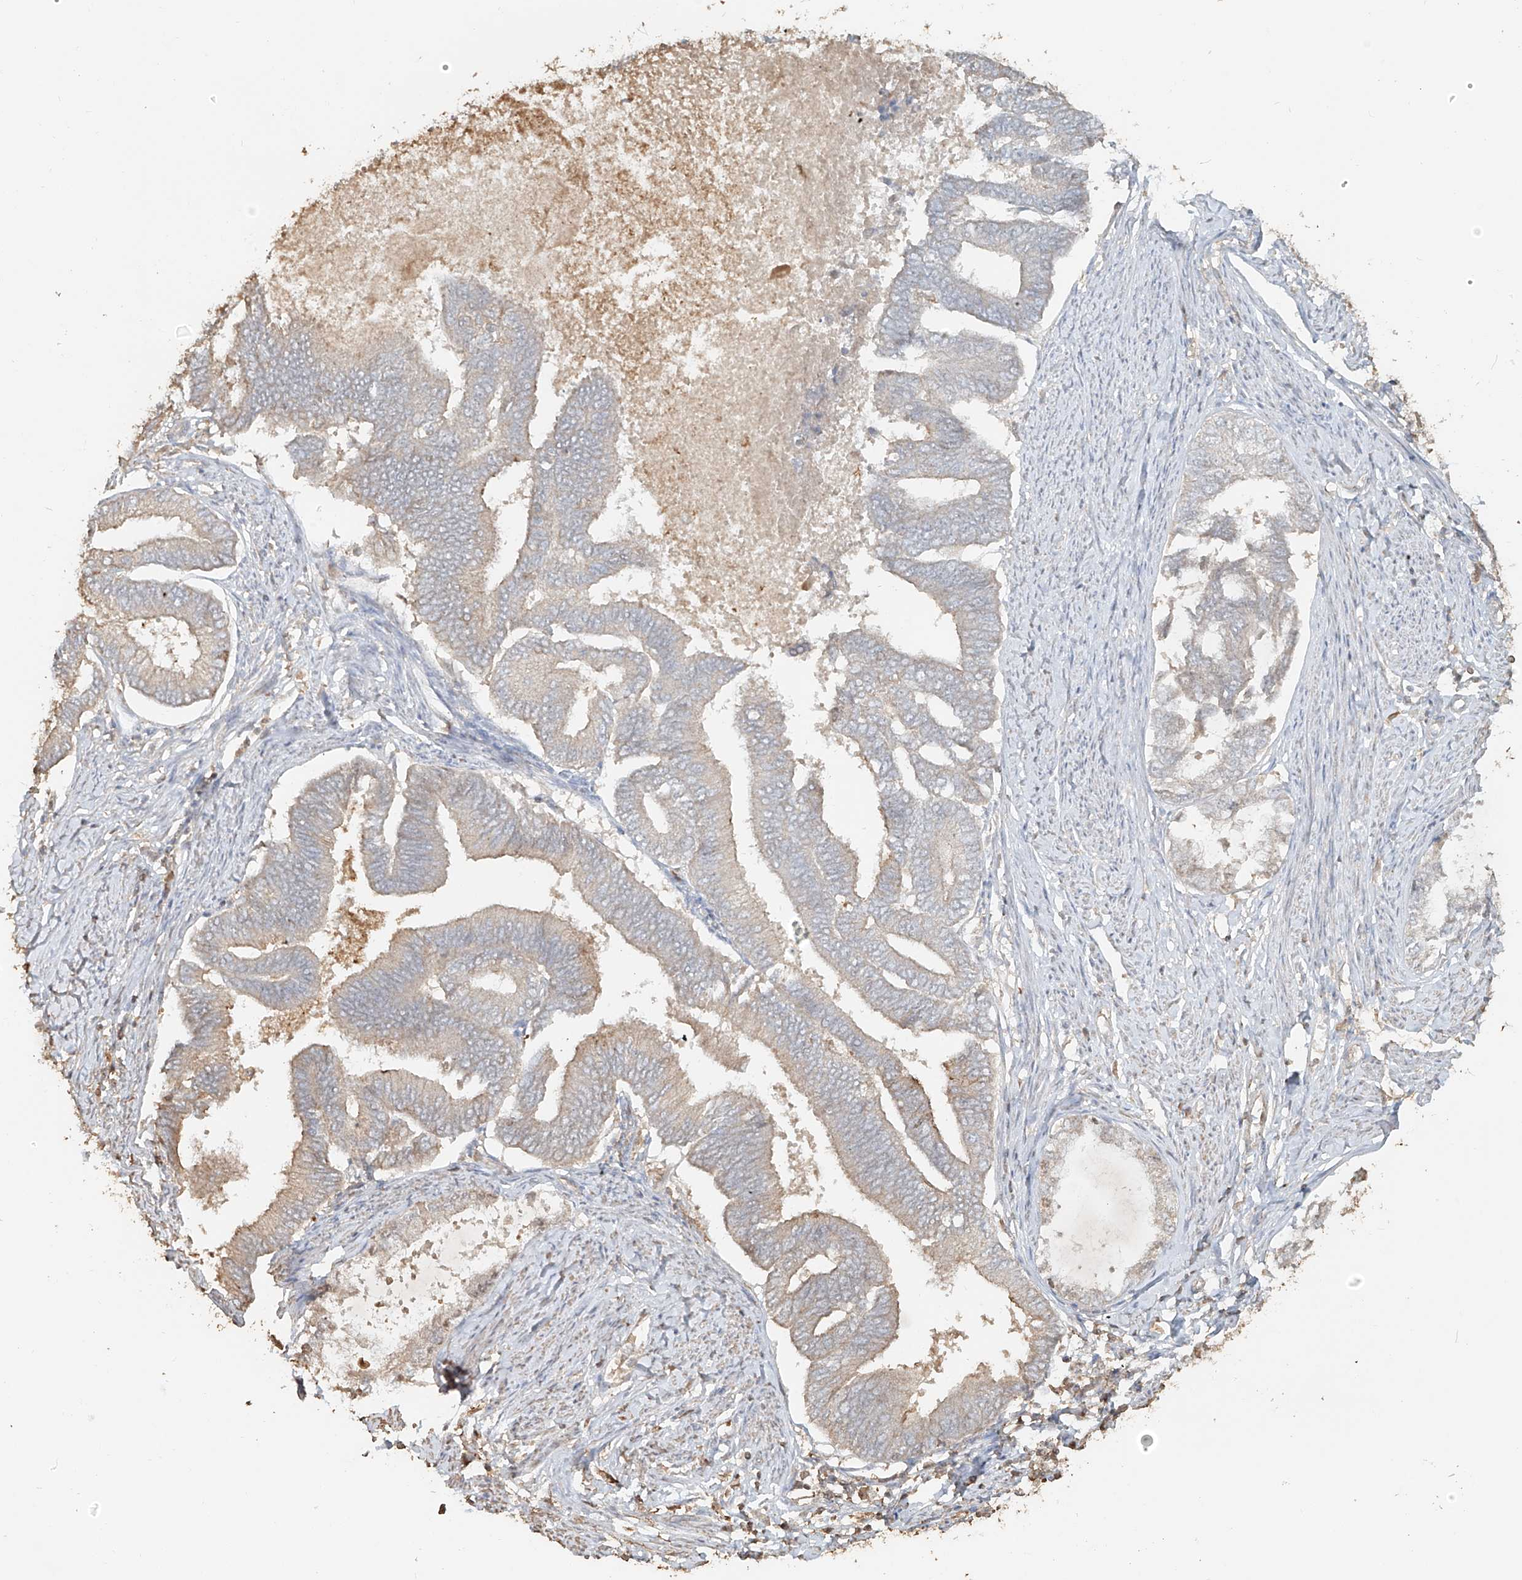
{"staining": {"intensity": "weak", "quantity": "<25%", "location": "cytoplasmic/membranous"}, "tissue": "endometrial cancer", "cell_type": "Tumor cells", "image_type": "cancer", "snomed": [{"axis": "morphology", "description": "Adenocarcinoma, NOS"}, {"axis": "topography", "description": "Endometrium"}], "caption": "DAB (3,3'-diaminobenzidine) immunohistochemical staining of human endometrial cancer exhibits no significant expression in tumor cells. (DAB (3,3'-diaminobenzidine) IHC visualized using brightfield microscopy, high magnification).", "gene": "NPHS1", "patient": {"sex": "female", "age": 86}}